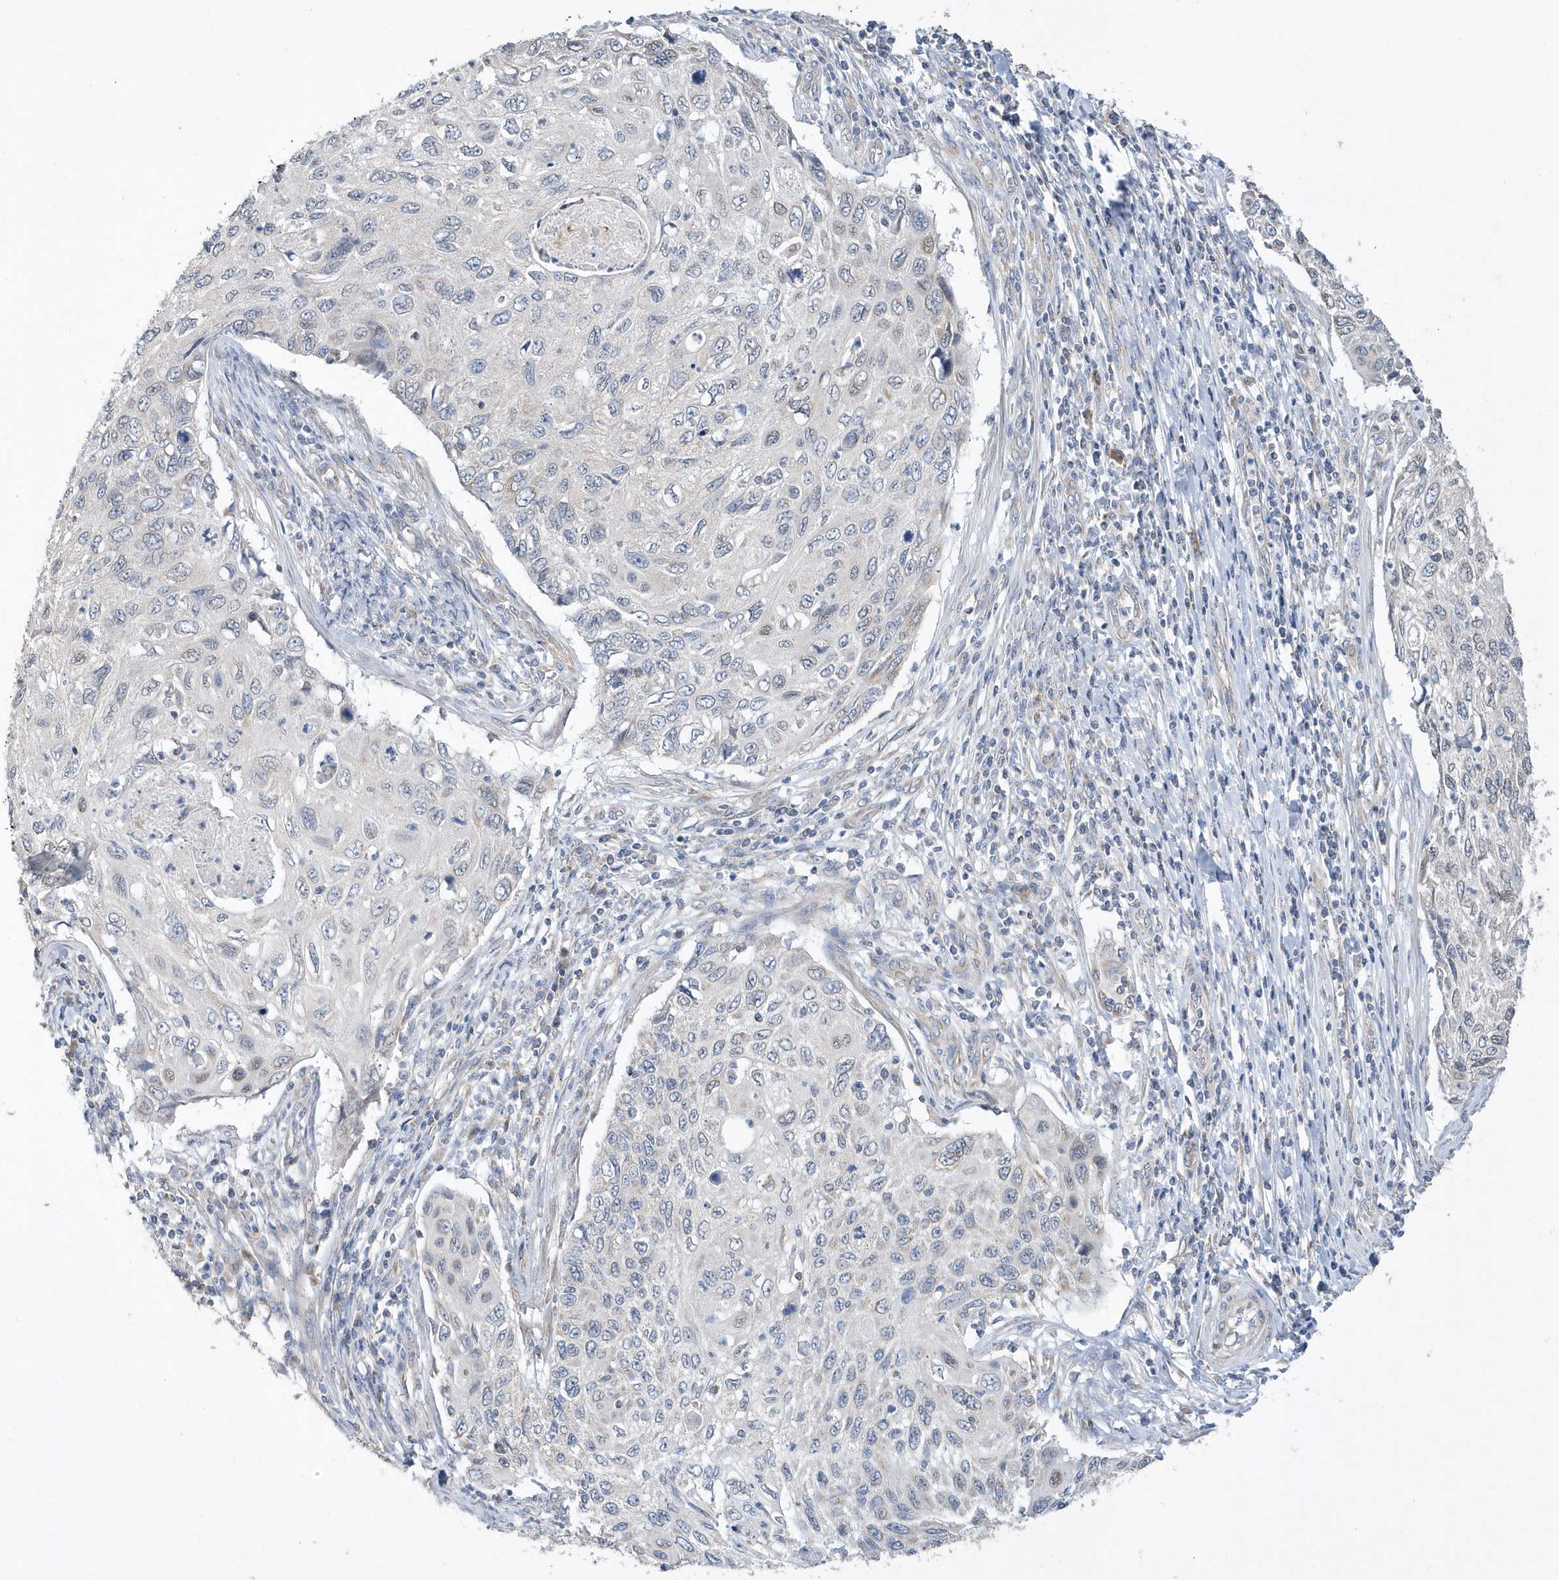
{"staining": {"intensity": "negative", "quantity": "none", "location": "none"}, "tissue": "cervical cancer", "cell_type": "Tumor cells", "image_type": "cancer", "snomed": [{"axis": "morphology", "description": "Squamous cell carcinoma, NOS"}, {"axis": "topography", "description": "Cervix"}], "caption": "Image shows no protein positivity in tumor cells of cervical cancer (squamous cell carcinoma) tissue.", "gene": "SPATA5", "patient": {"sex": "female", "age": 70}}